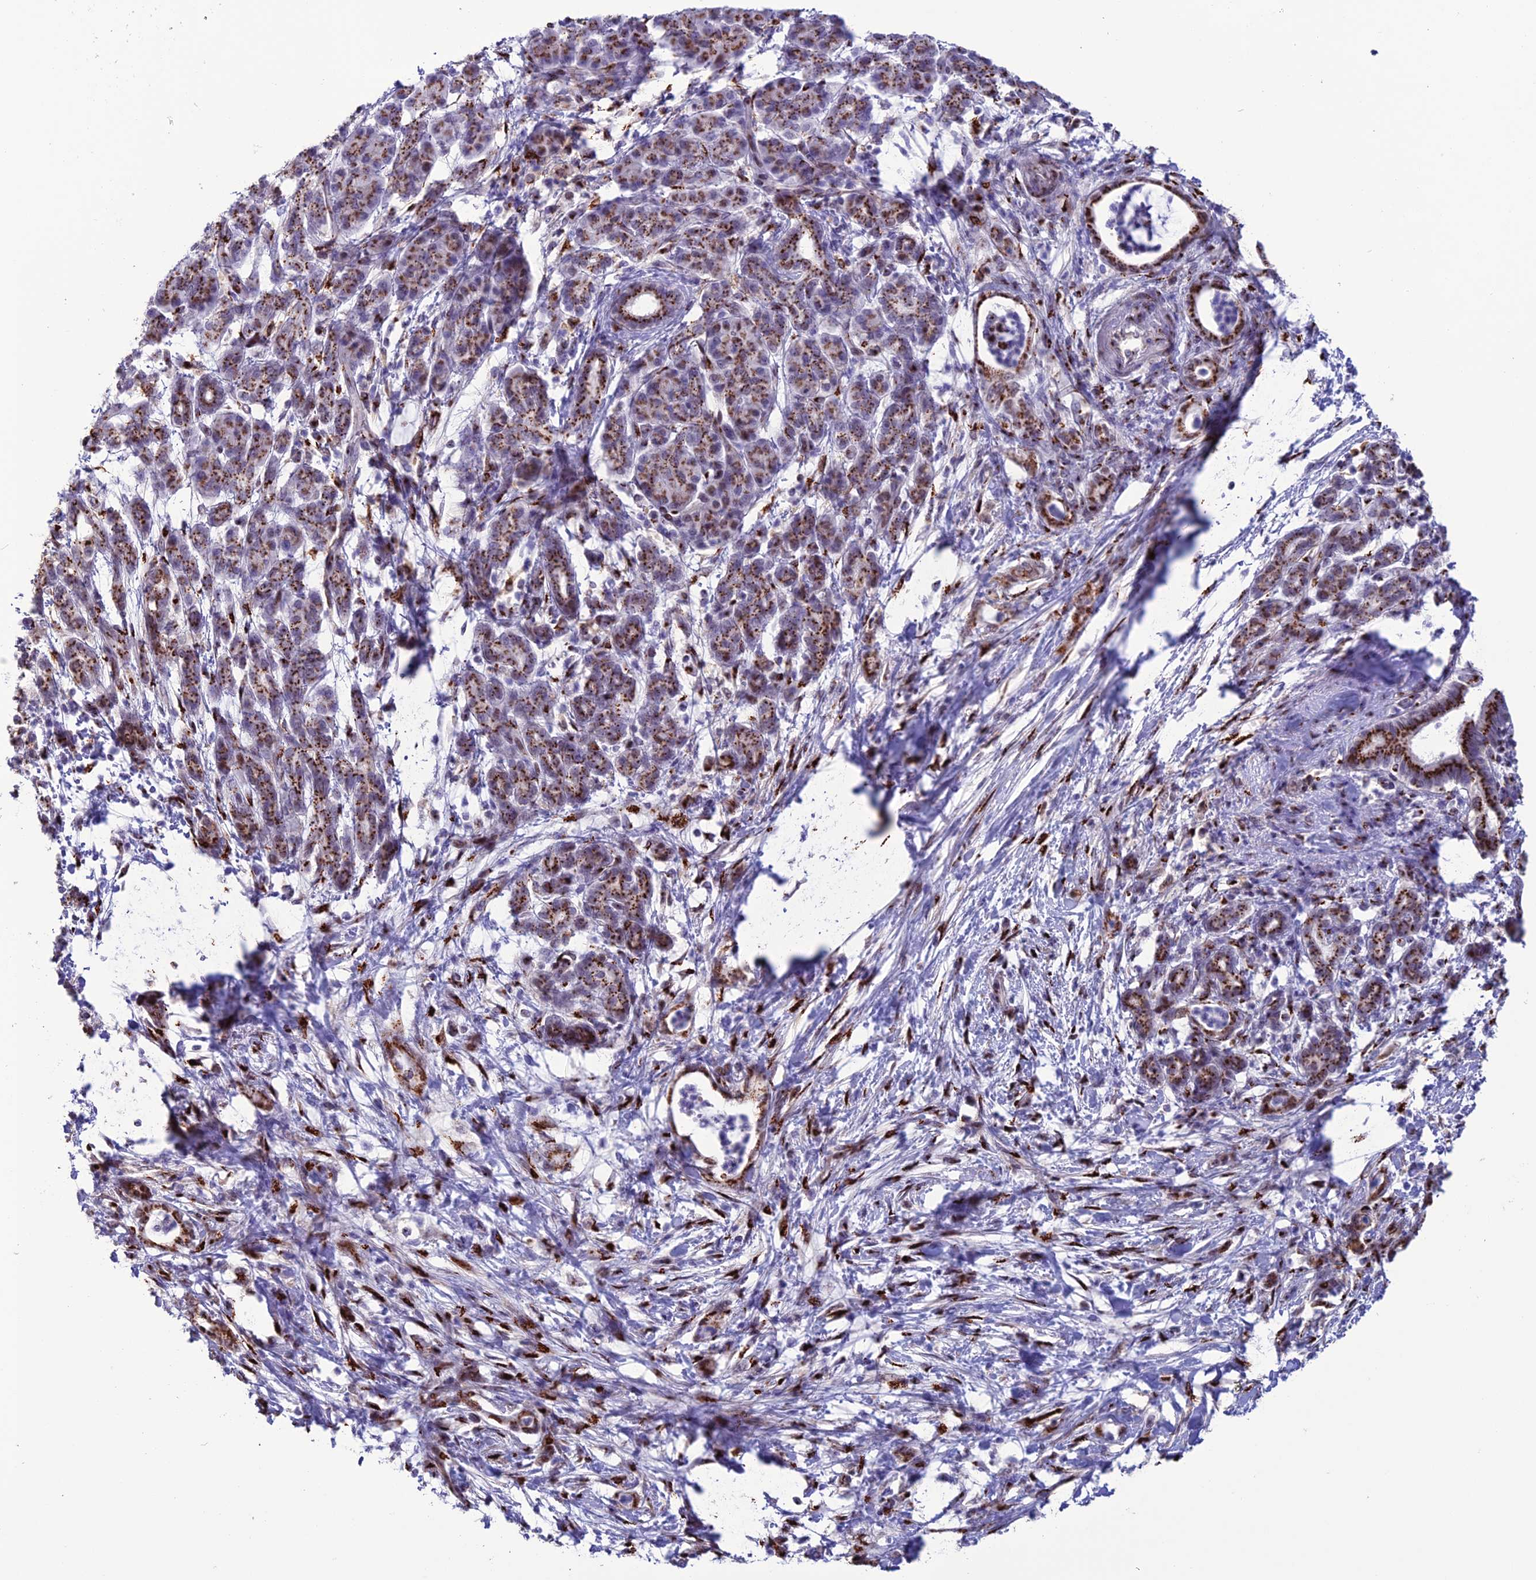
{"staining": {"intensity": "strong", "quantity": ">75%", "location": "cytoplasmic/membranous"}, "tissue": "pancreatic cancer", "cell_type": "Tumor cells", "image_type": "cancer", "snomed": [{"axis": "morphology", "description": "Normal tissue, NOS"}, {"axis": "morphology", "description": "Adenocarcinoma, NOS"}, {"axis": "topography", "description": "Pancreas"}], "caption": "This is an image of immunohistochemistry staining of pancreatic adenocarcinoma, which shows strong staining in the cytoplasmic/membranous of tumor cells.", "gene": "PLEKHA4", "patient": {"sex": "female", "age": 55}}